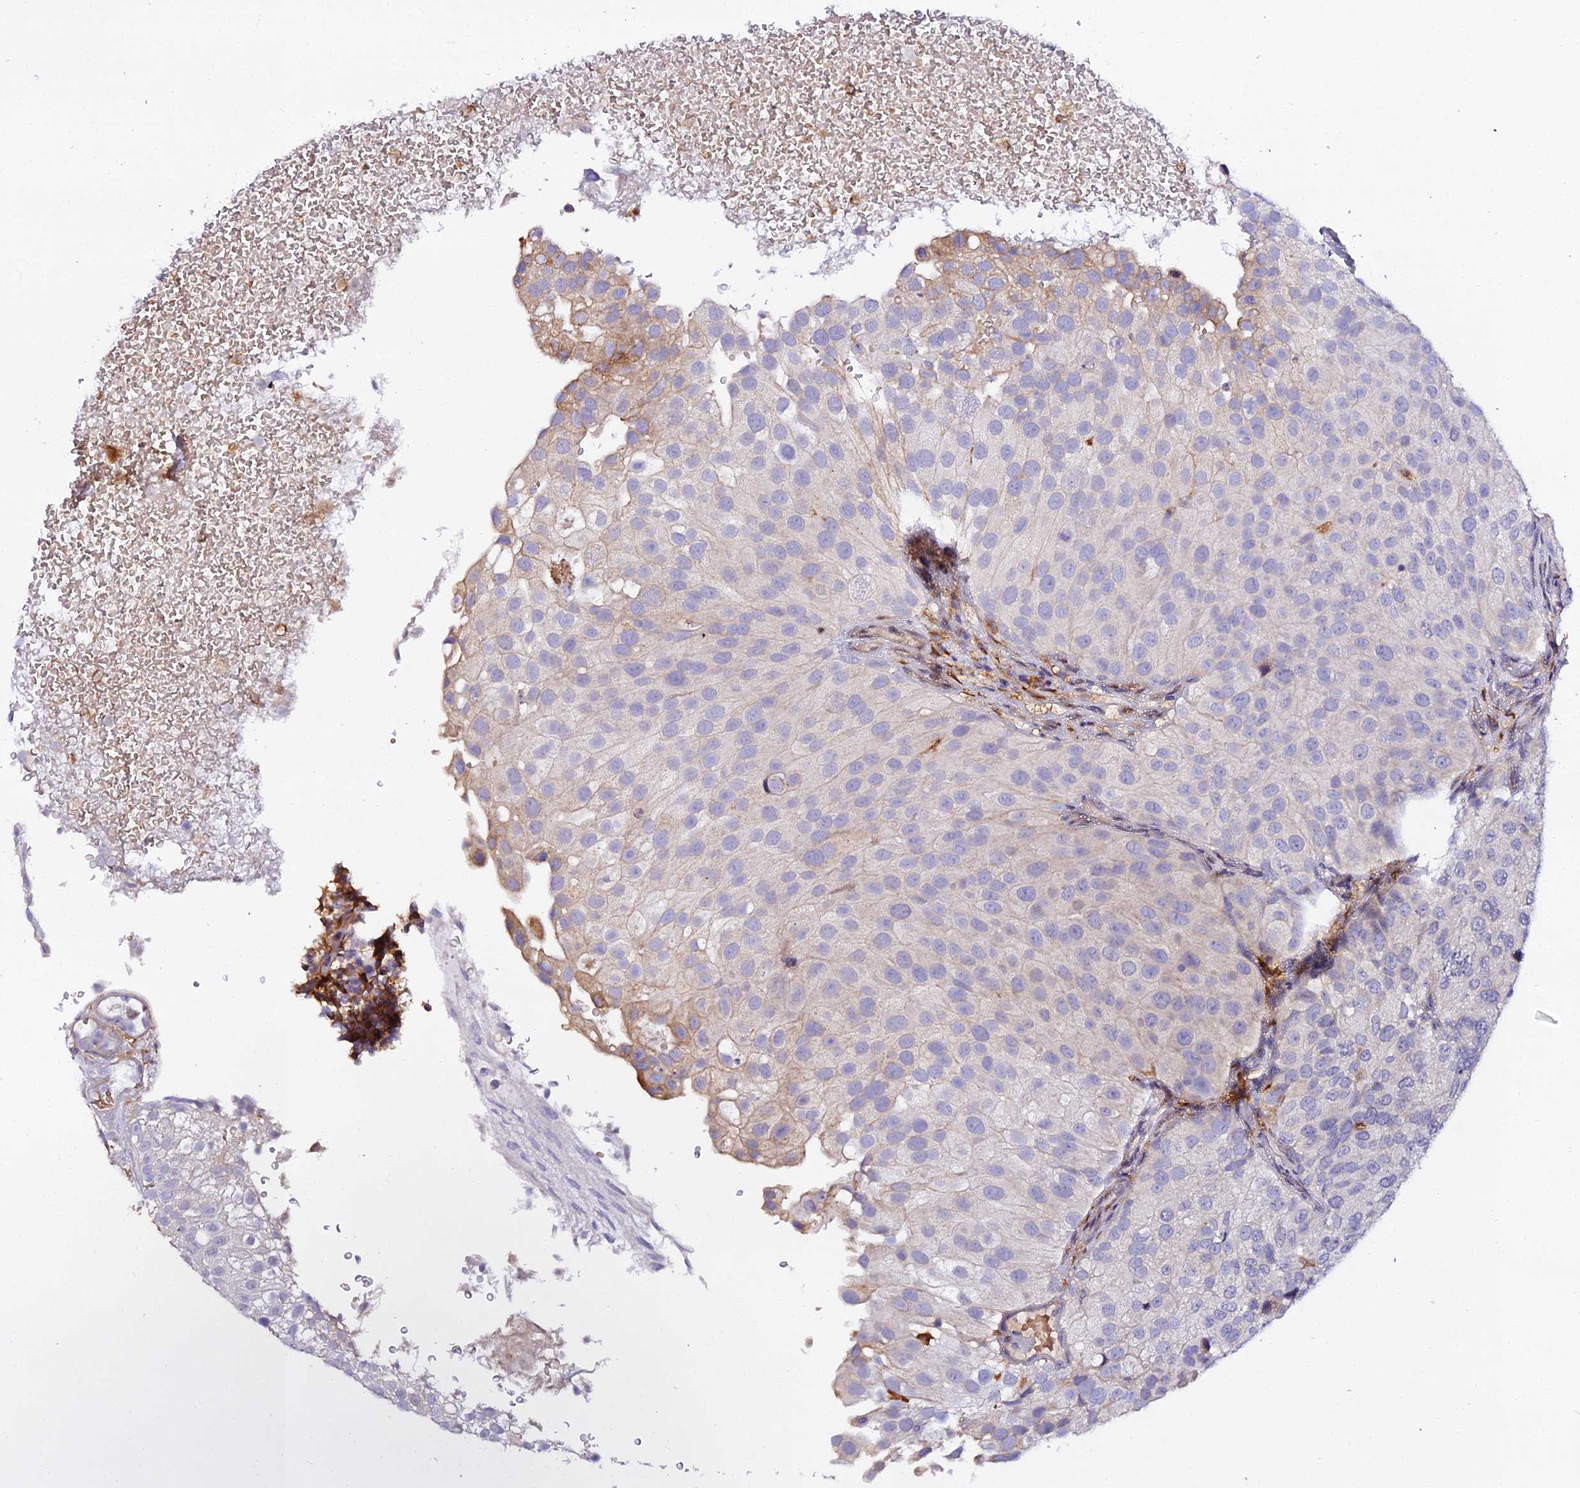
{"staining": {"intensity": "weak", "quantity": "<25%", "location": "cytoplasmic/membranous"}, "tissue": "urothelial cancer", "cell_type": "Tumor cells", "image_type": "cancer", "snomed": [{"axis": "morphology", "description": "Urothelial carcinoma, Low grade"}, {"axis": "topography", "description": "Urinary bladder"}], "caption": "Immunohistochemical staining of human low-grade urothelial carcinoma shows no significant expression in tumor cells.", "gene": "IL4I1", "patient": {"sex": "male", "age": 78}}